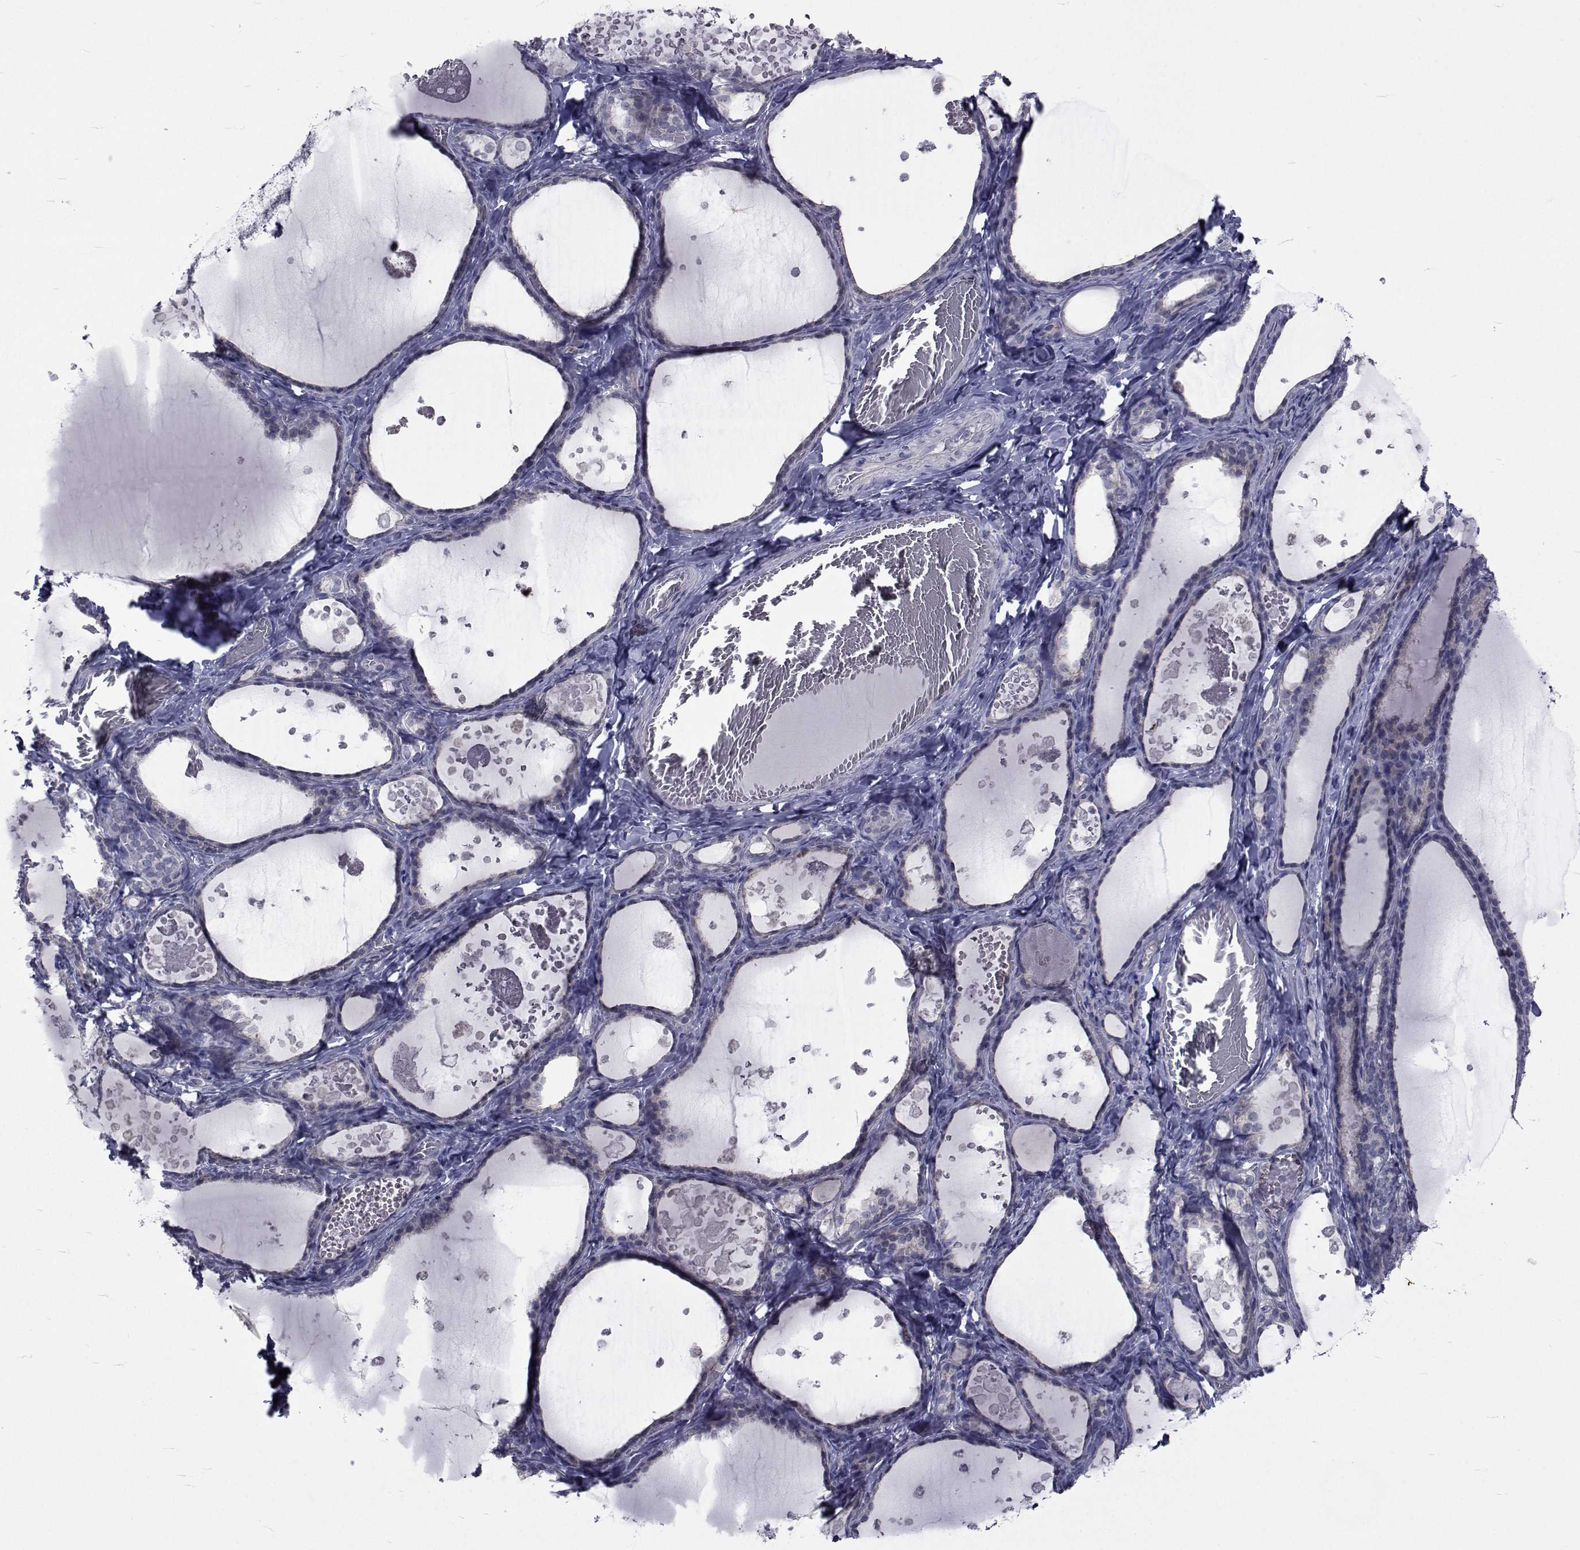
{"staining": {"intensity": "negative", "quantity": "none", "location": "none"}, "tissue": "thyroid gland", "cell_type": "Glandular cells", "image_type": "normal", "snomed": [{"axis": "morphology", "description": "Normal tissue, NOS"}, {"axis": "topography", "description": "Thyroid gland"}], "caption": "This is a micrograph of immunohistochemistry staining of normal thyroid gland, which shows no positivity in glandular cells.", "gene": "SLC30A10", "patient": {"sex": "female", "age": 56}}